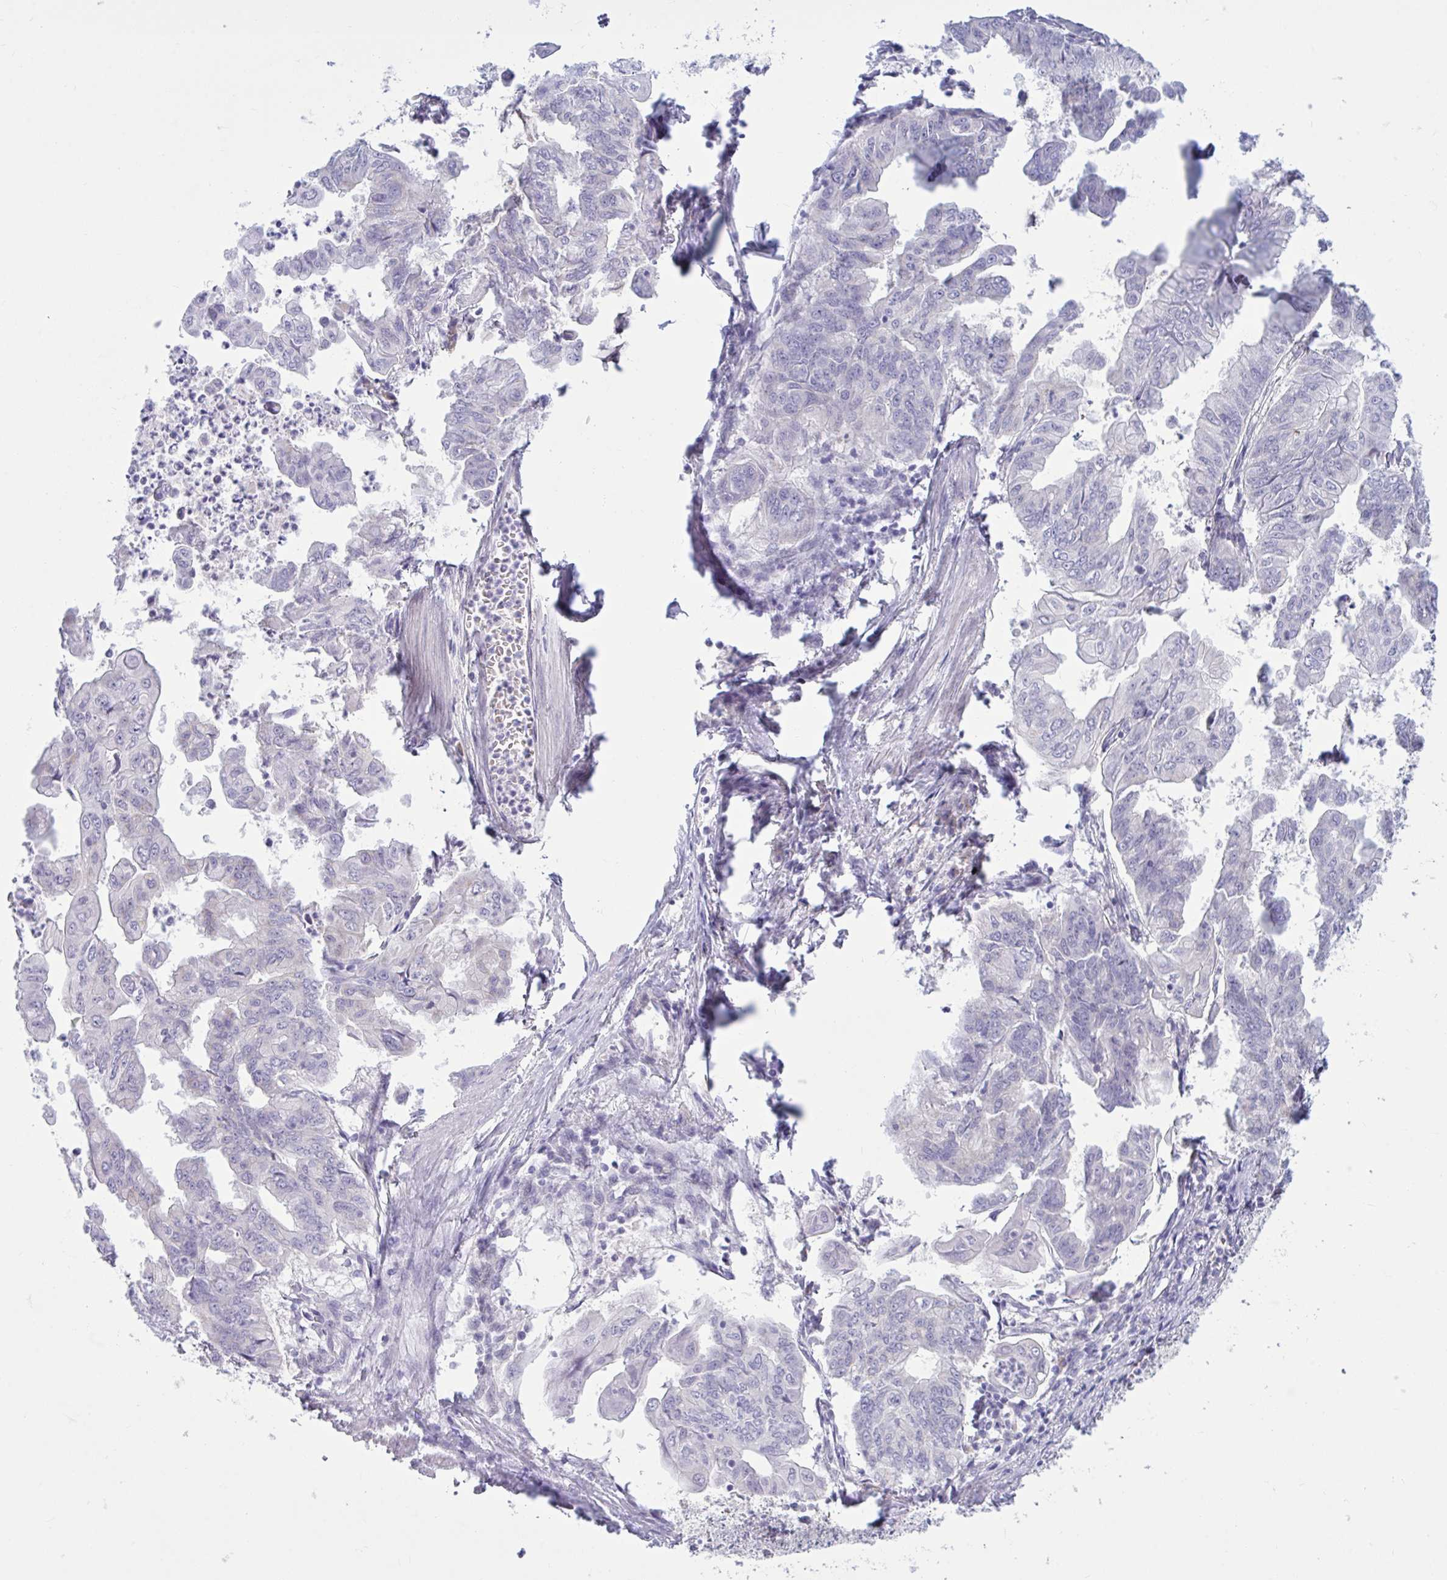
{"staining": {"intensity": "negative", "quantity": "none", "location": "none"}, "tissue": "stomach cancer", "cell_type": "Tumor cells", "image_type": "cancer", "snomed": [{"axis": "morphology", "description": "Adenocarcinoma, NOS"}, {"axis": "topography", "description": "Stomach, upper"}], "caption": "There is no significant positivity in tumor cells of adenocarcinoma (stomach).", "gene": "CNGB3", "patient": {"sex": "male", "age": 80}}